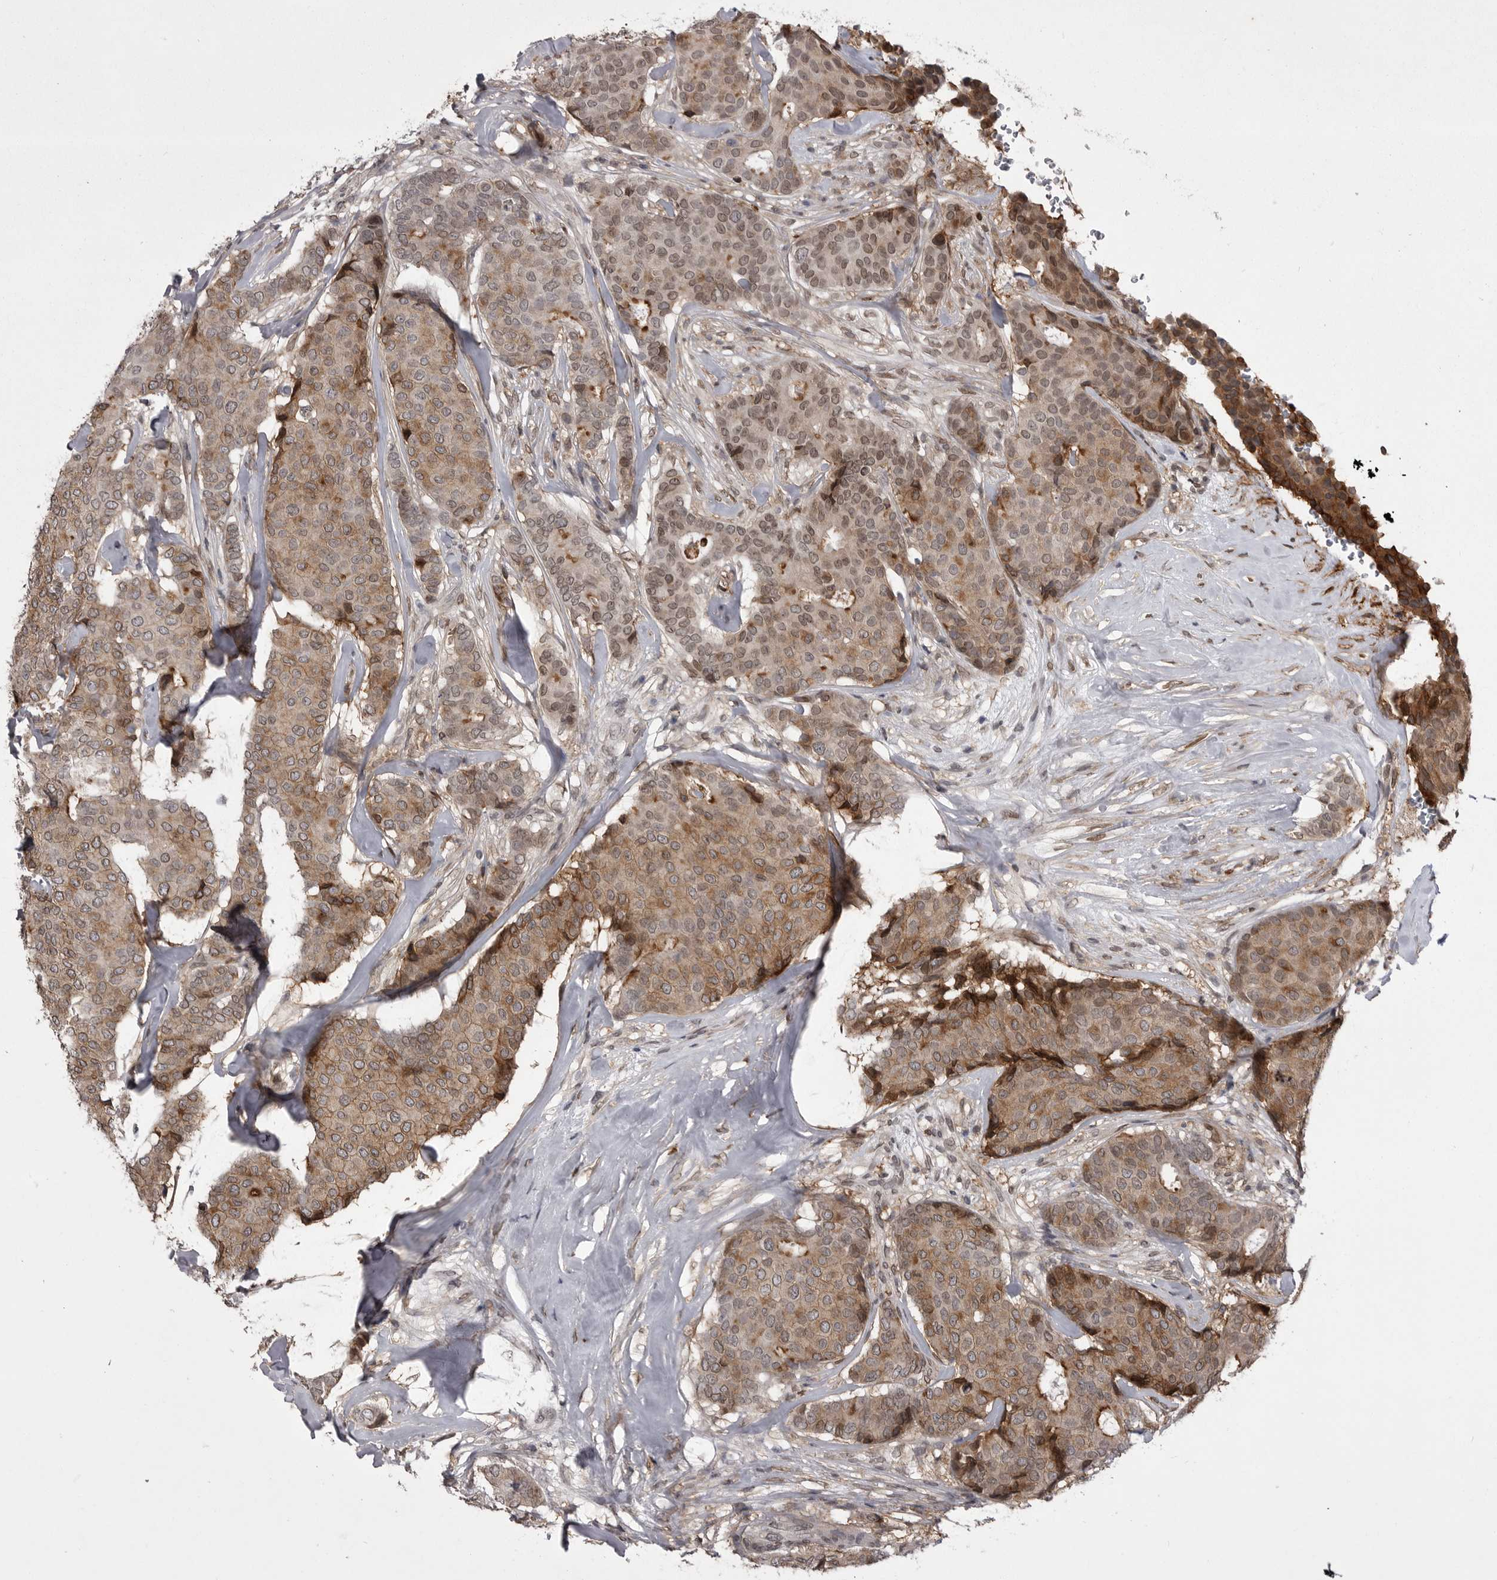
{"staining": {"intensity": "moderate", "quantity": ">75%", "location": "cytoplasmic/membranous,nuclear"}, "tissue": "breast cancer", "cell_type": "Tumor cells", "image_type": "cancer", "snomed": [{"axis": "morphology", "description": "Duct carcinoma"}, {"axis": "topography", "description": "Breast"}], "caption": "This photomicrograph displays breast cancer (intraductal carcinoma) stained with immunohistochemistry to label a protein in brown. The cytoplasmic/membranous and nuclear of tumor cells show moderate positivity for the protein. Nuclei are counter-stained blue.", "gene": "ABL1", "patient": {"sex": "female", "age": 75}}